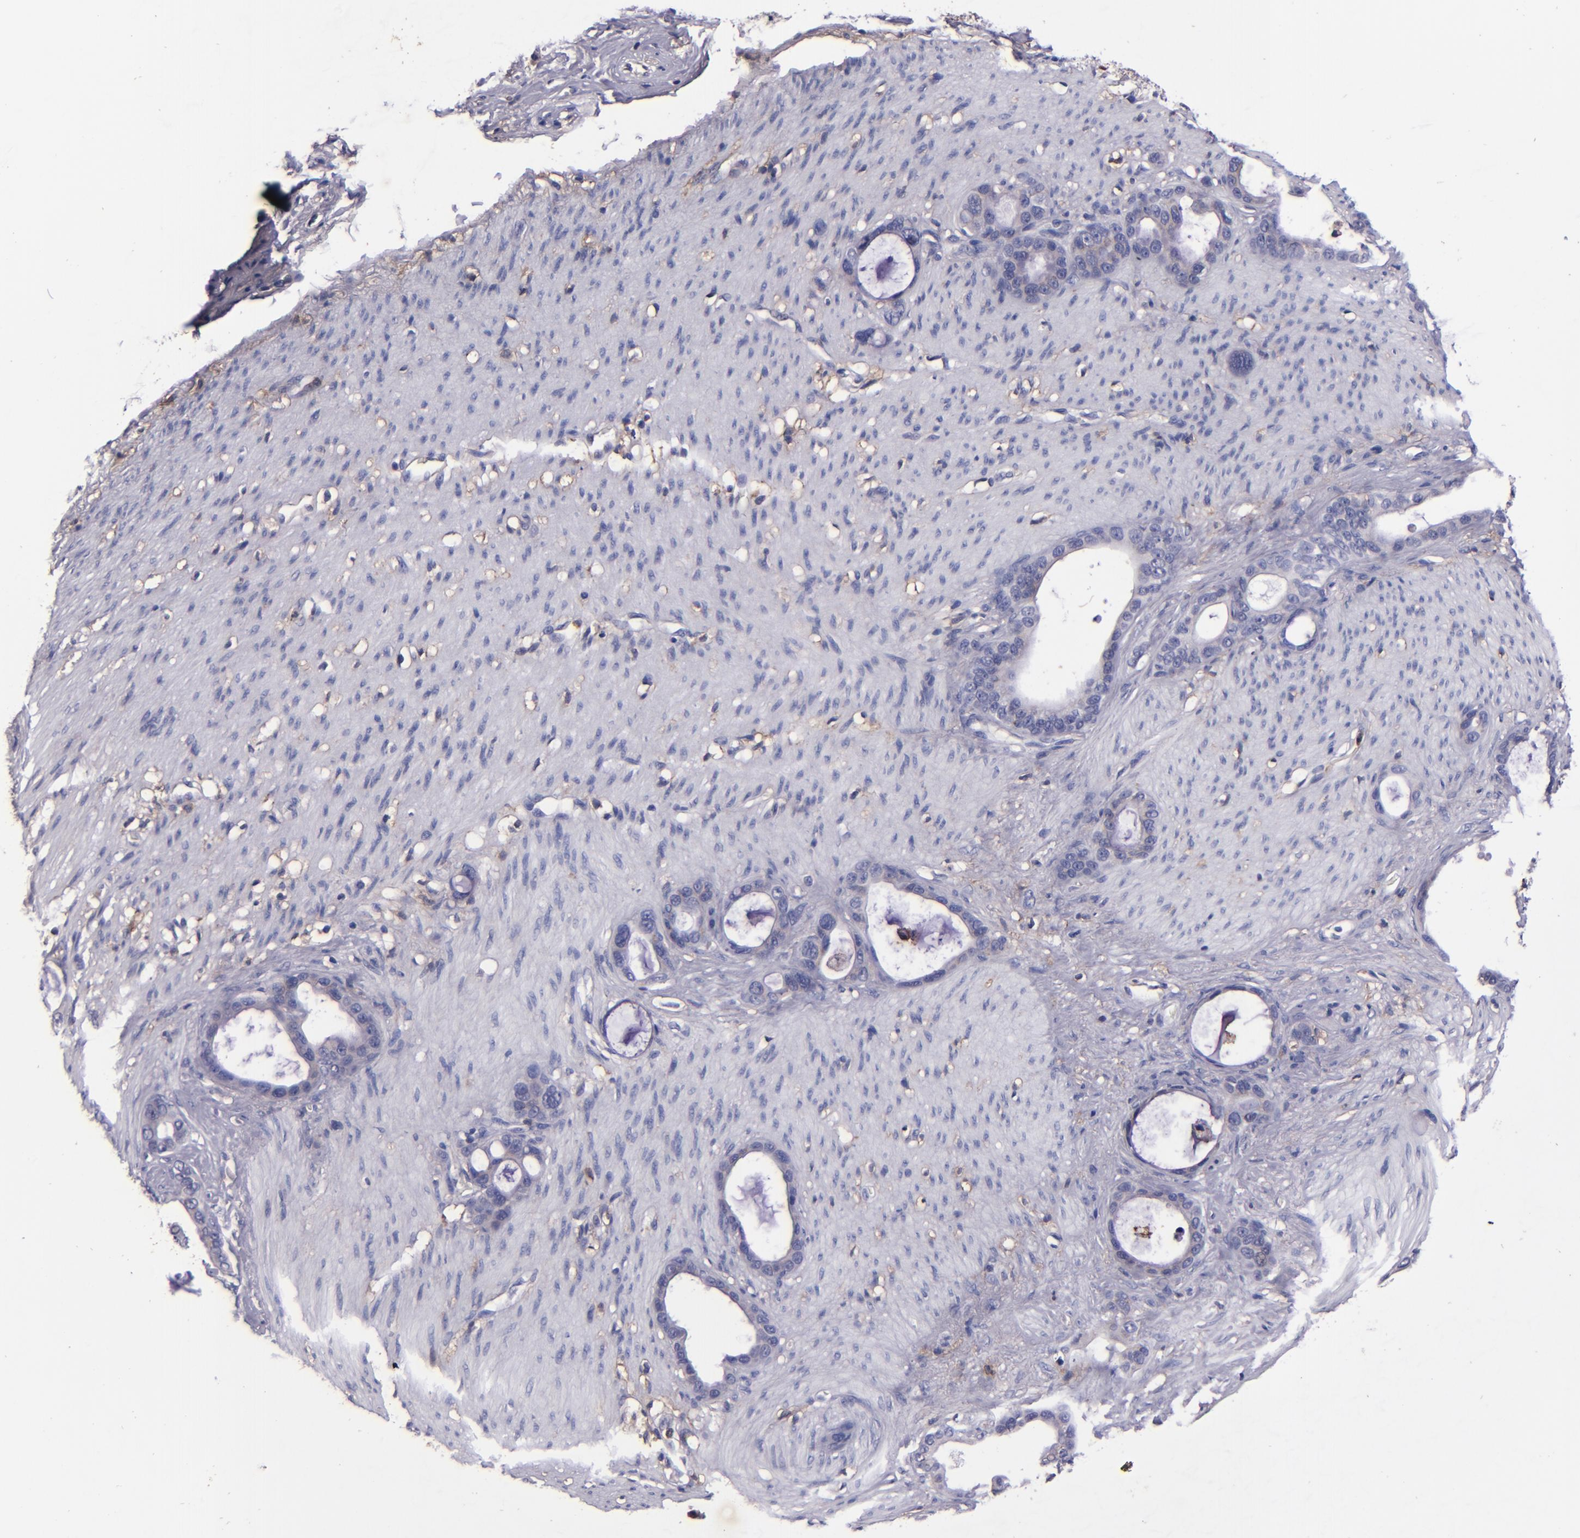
{"staining": {"intensity": "negative", "quantity": "none", "location": "none"}, "tissue": "stomach cancer", "cell_type": "Tumor cells", "image_type": "cancer", "snomed": [{"axis": "morphology", "description": "Adenocarcinoma, NOS"}, {"axis": "topography", "description": "Stomach"}], "caption": "Tumor cells show no significant protein staining in stomach adenocarcinoma. (Brightfield microscopy of DAB immunohistochemistry (IHC) at high magnification).", "gene": "SIRPA", "patient": {"sex": "female", "age": 75}}